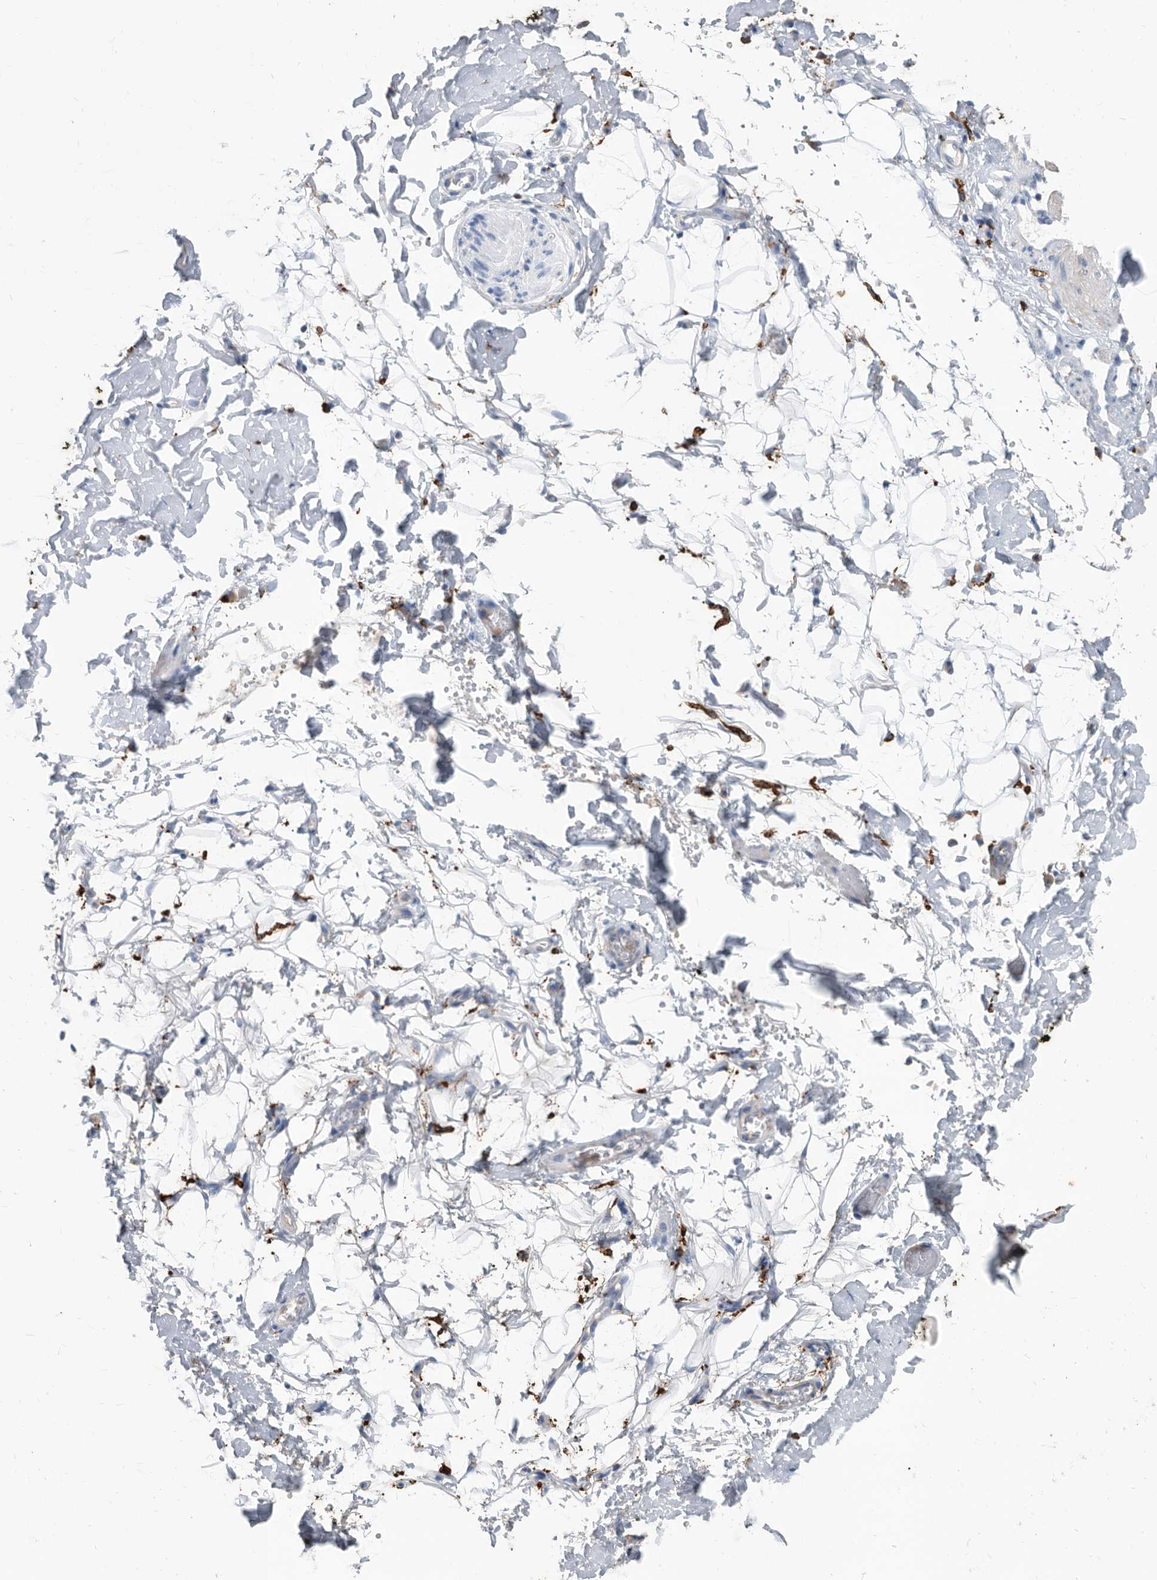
{"staining": {"intensity": "negative", "quantity": "none", "location": "none"}, "tissue": "adipose tissue", "cell_type": "Adipocytes", "image_type": "normal", "snomed": [{"axis": "morphology", "description": "Normal tissue, NOS"}, {"axis": "morphology", "description": "Adenocarcinoma, NOS"}, {"axis": "topography", "description": "Pancreas"}, {"axis": "topography", "description": "Peripheral nerve tissue"}], "caption": "Immunohistochemical staining of unremarkable adipose tissue displays no significant positivity in adipocytes. (Brightfield microscopy of DAB (3,3'-diaminobenzidine) immunohistochemistry at high magnification).", "gene": "MS4A4A", "patient": {"sex": "male", "age": 59}}